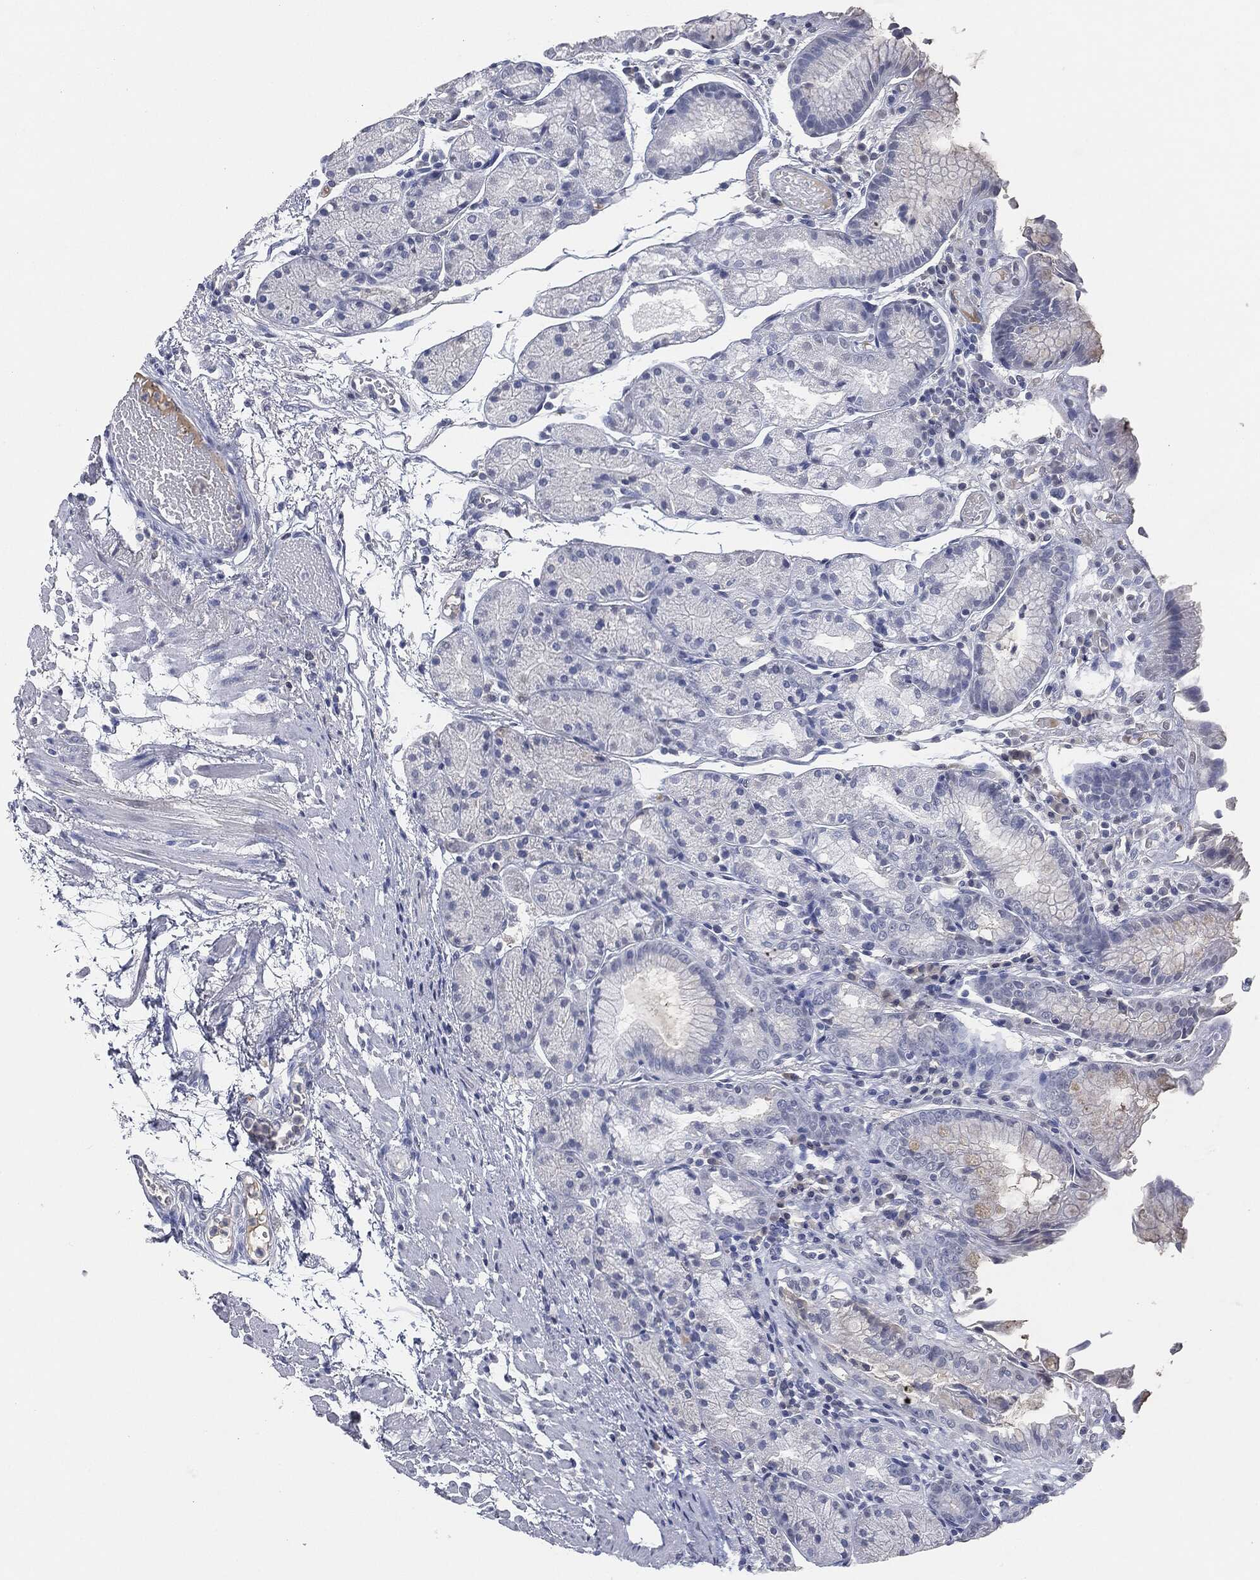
{"staining": {"intensity": "negative", "quantity": "none", "location": "none"}, "tissue": "stomach", "cell_type": "Glandular cells", "image_type": "normal", "snomed": [{"axis": "morphology", "description": "Normal tissue, NOS"}, {"axis": "topography", "description": "Stomach, upper"}], "caption": "A photomicrograph of human stomach is negative for staining in glandular cells. (Brightfield microscopy of DAB immunohistochemistry (IHC) at high magnification).", "gene": "SIGLEC7", "patient": {"sex": "male", "age": 72}}